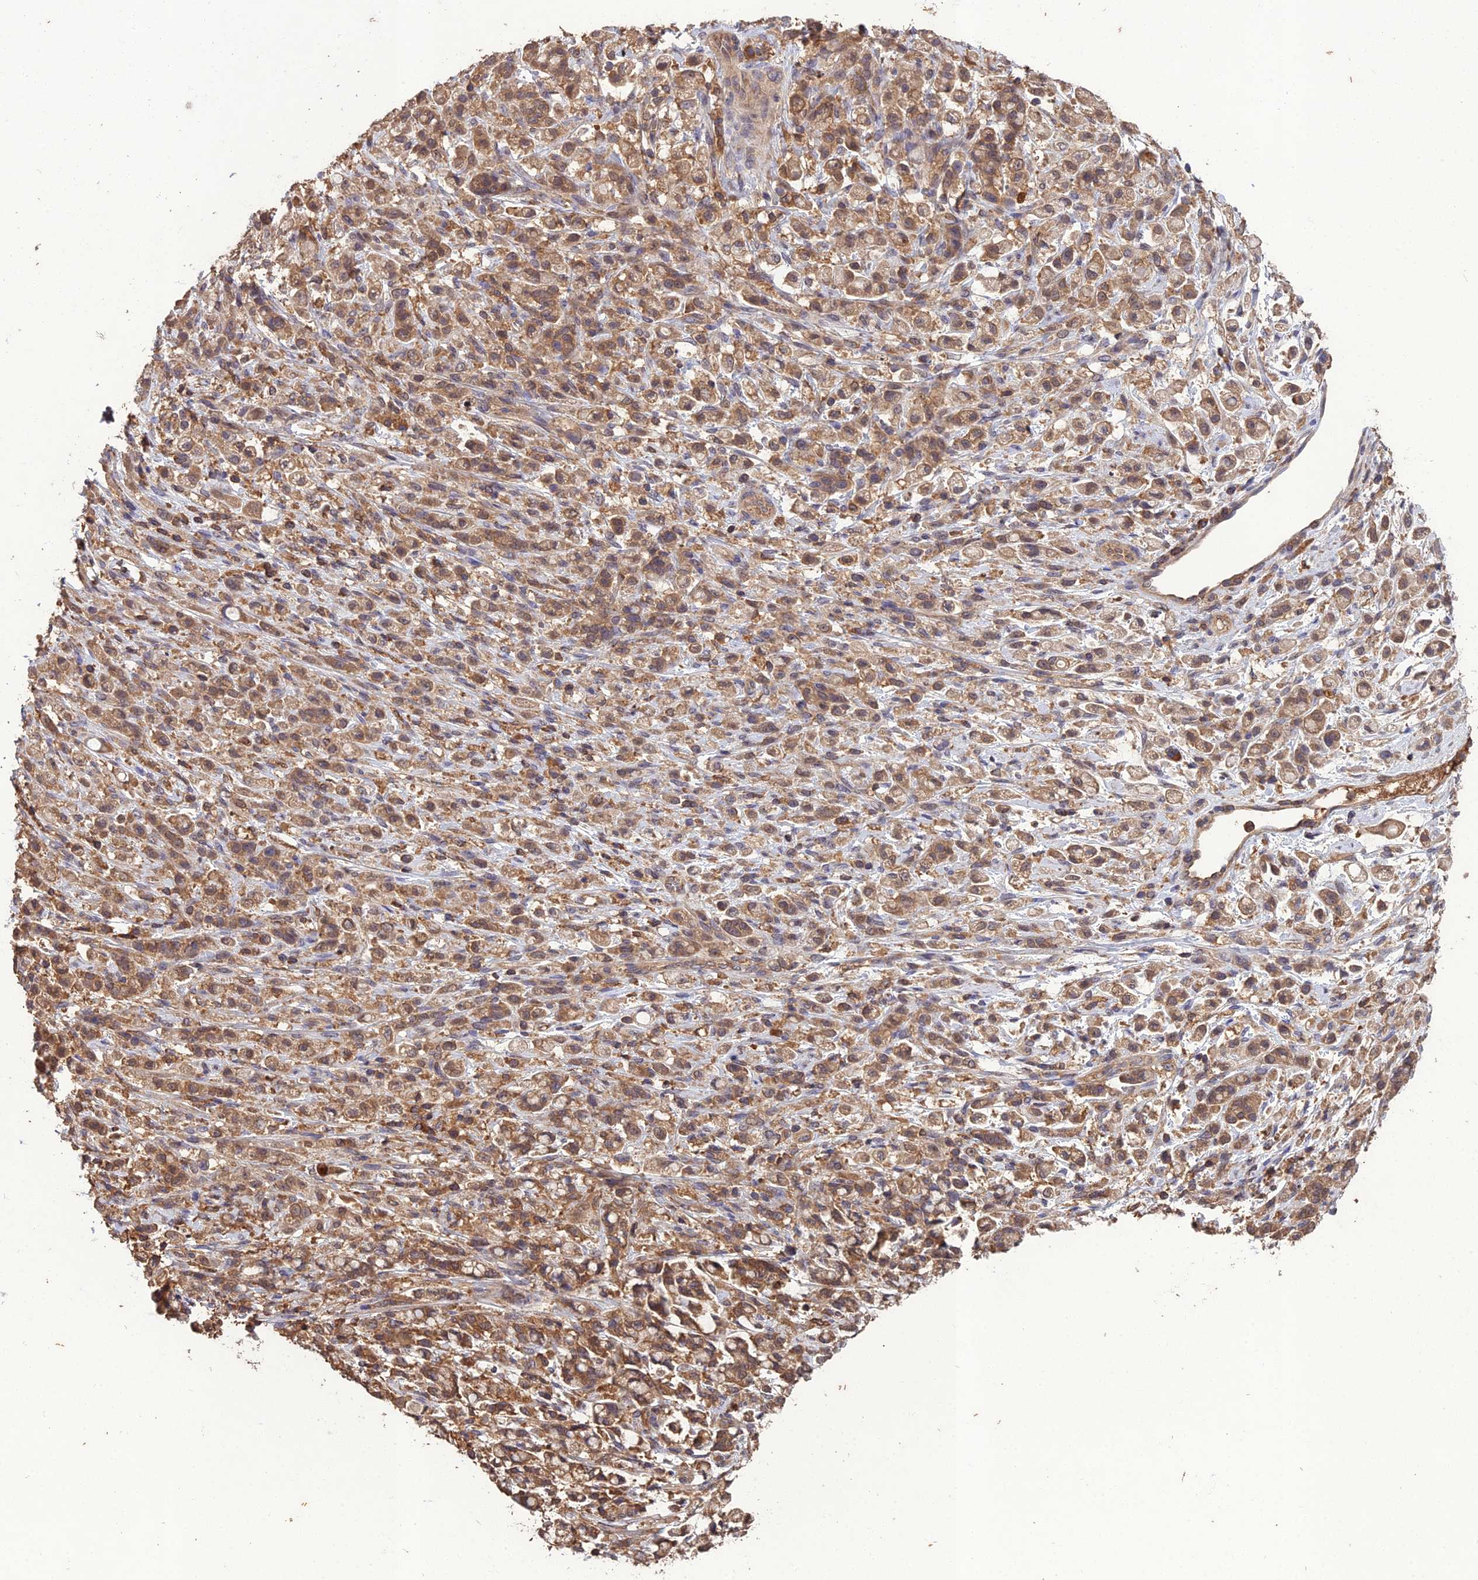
{"staining": {"intensity": "moderate", "quantity": ">75%", "location": "cytoplasmic/membranous"}, "tissue": "stomach cancer", "cell_type": "Tumor cells", "image_type": "cancer", "snomed": [{"axis": "morphology", "description": "Adenocarcinoma, NOS"}, {"axis": "topography", "description": "Stomach"}], "caption": "Immunohistochemical staining of human adenocarcinoma (stomach) exhibits medium levels of moderate cytoplasmic/membranous staining in approximately >75% of tumor cells.", "gene": "TMEM258", "patient": {"sex": "female", "age": 60}}